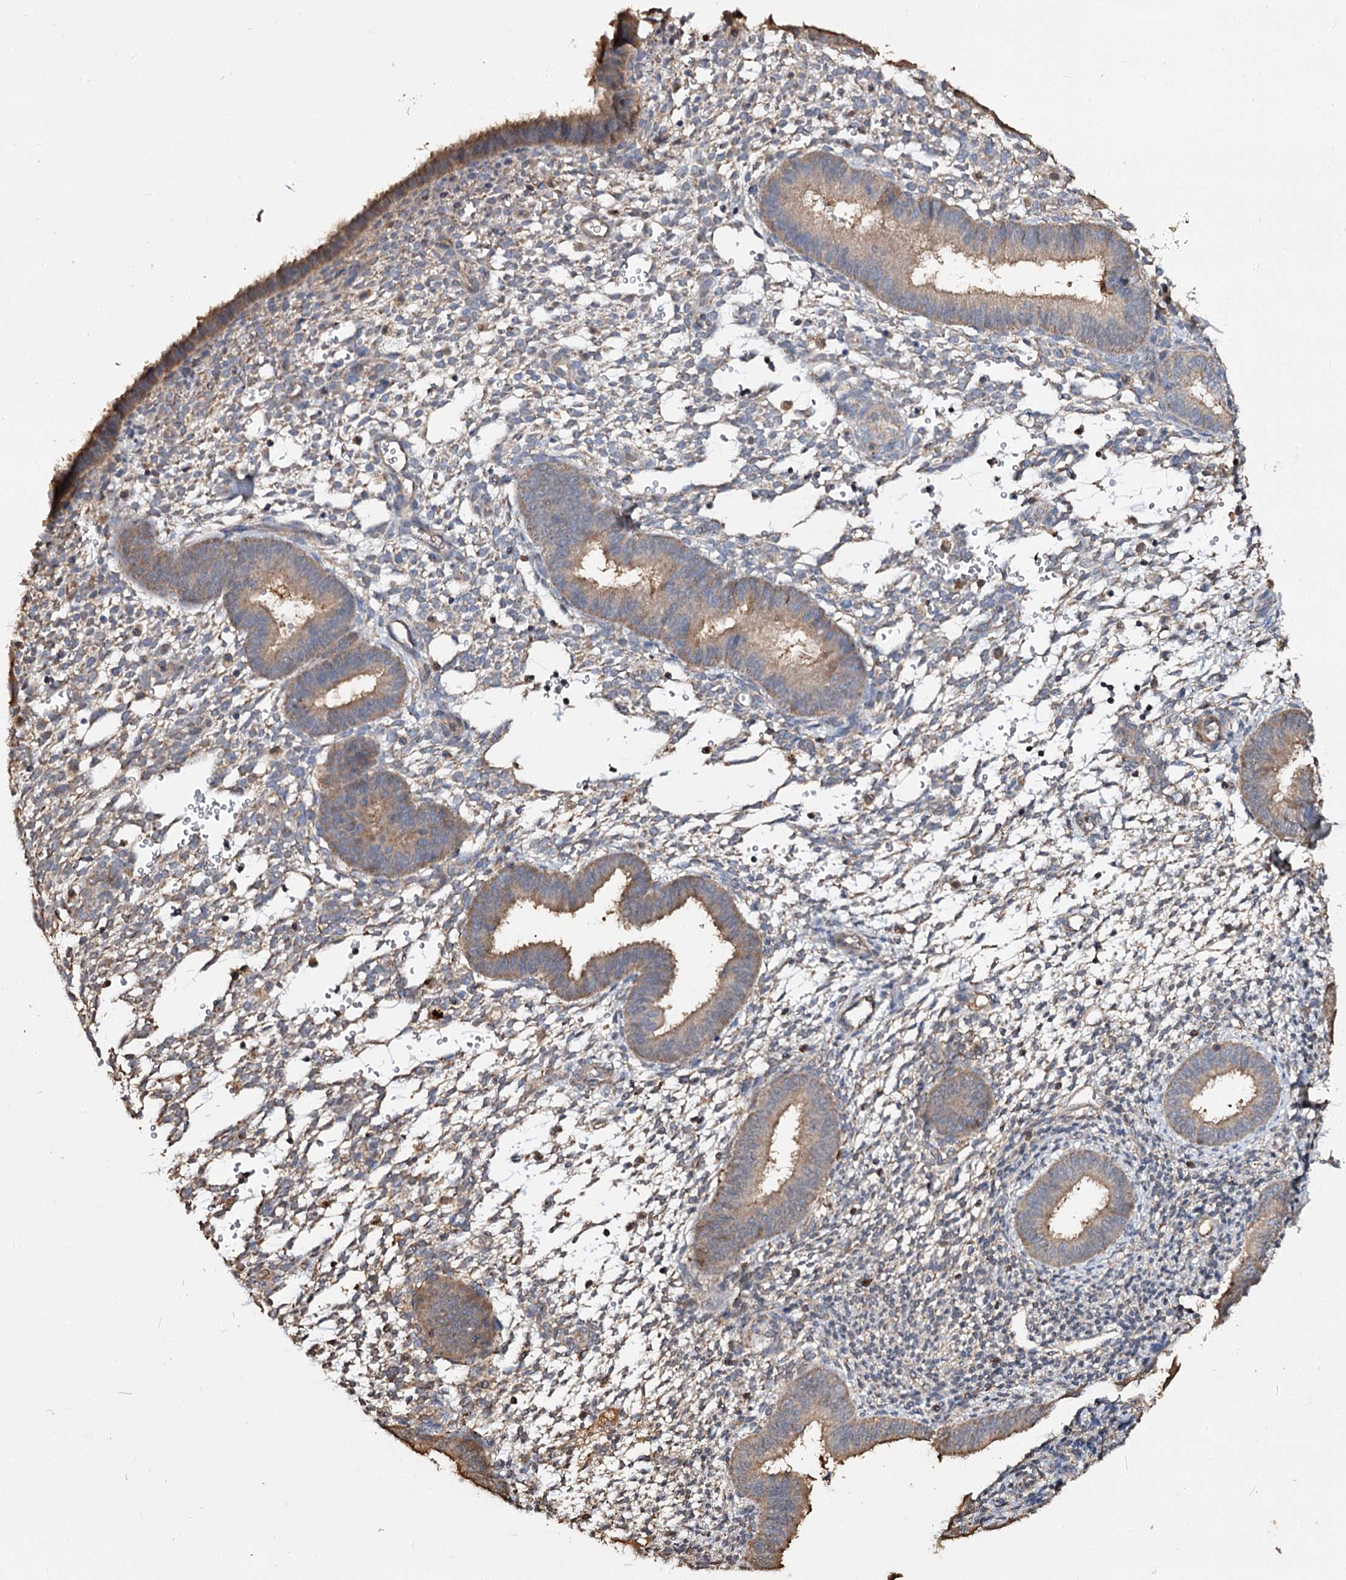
{"staining": {"intensity": "moderate", "quantity": "<25%", "location": "cytoplasmic/membranous"}, "tissue": "endometrium", "cell_type": "Cells in endometrial stroma", "image_type": "normal", "snomed": [{"axis": "morphology", "description": "Normal tissue, NOS"}, {"axis": "topography", "description": "Uterus"}, {"axis": "topography", "description": "Endometrium"}], "caption": "Endometrium was stained to show a protein in brown. There is low levels of moderate cytoplasmic/membranous positivity in about <25% of cells in endometrial stroma.", "gene": "ARL13A", "patient": {"sex": "female", "age": 48}}